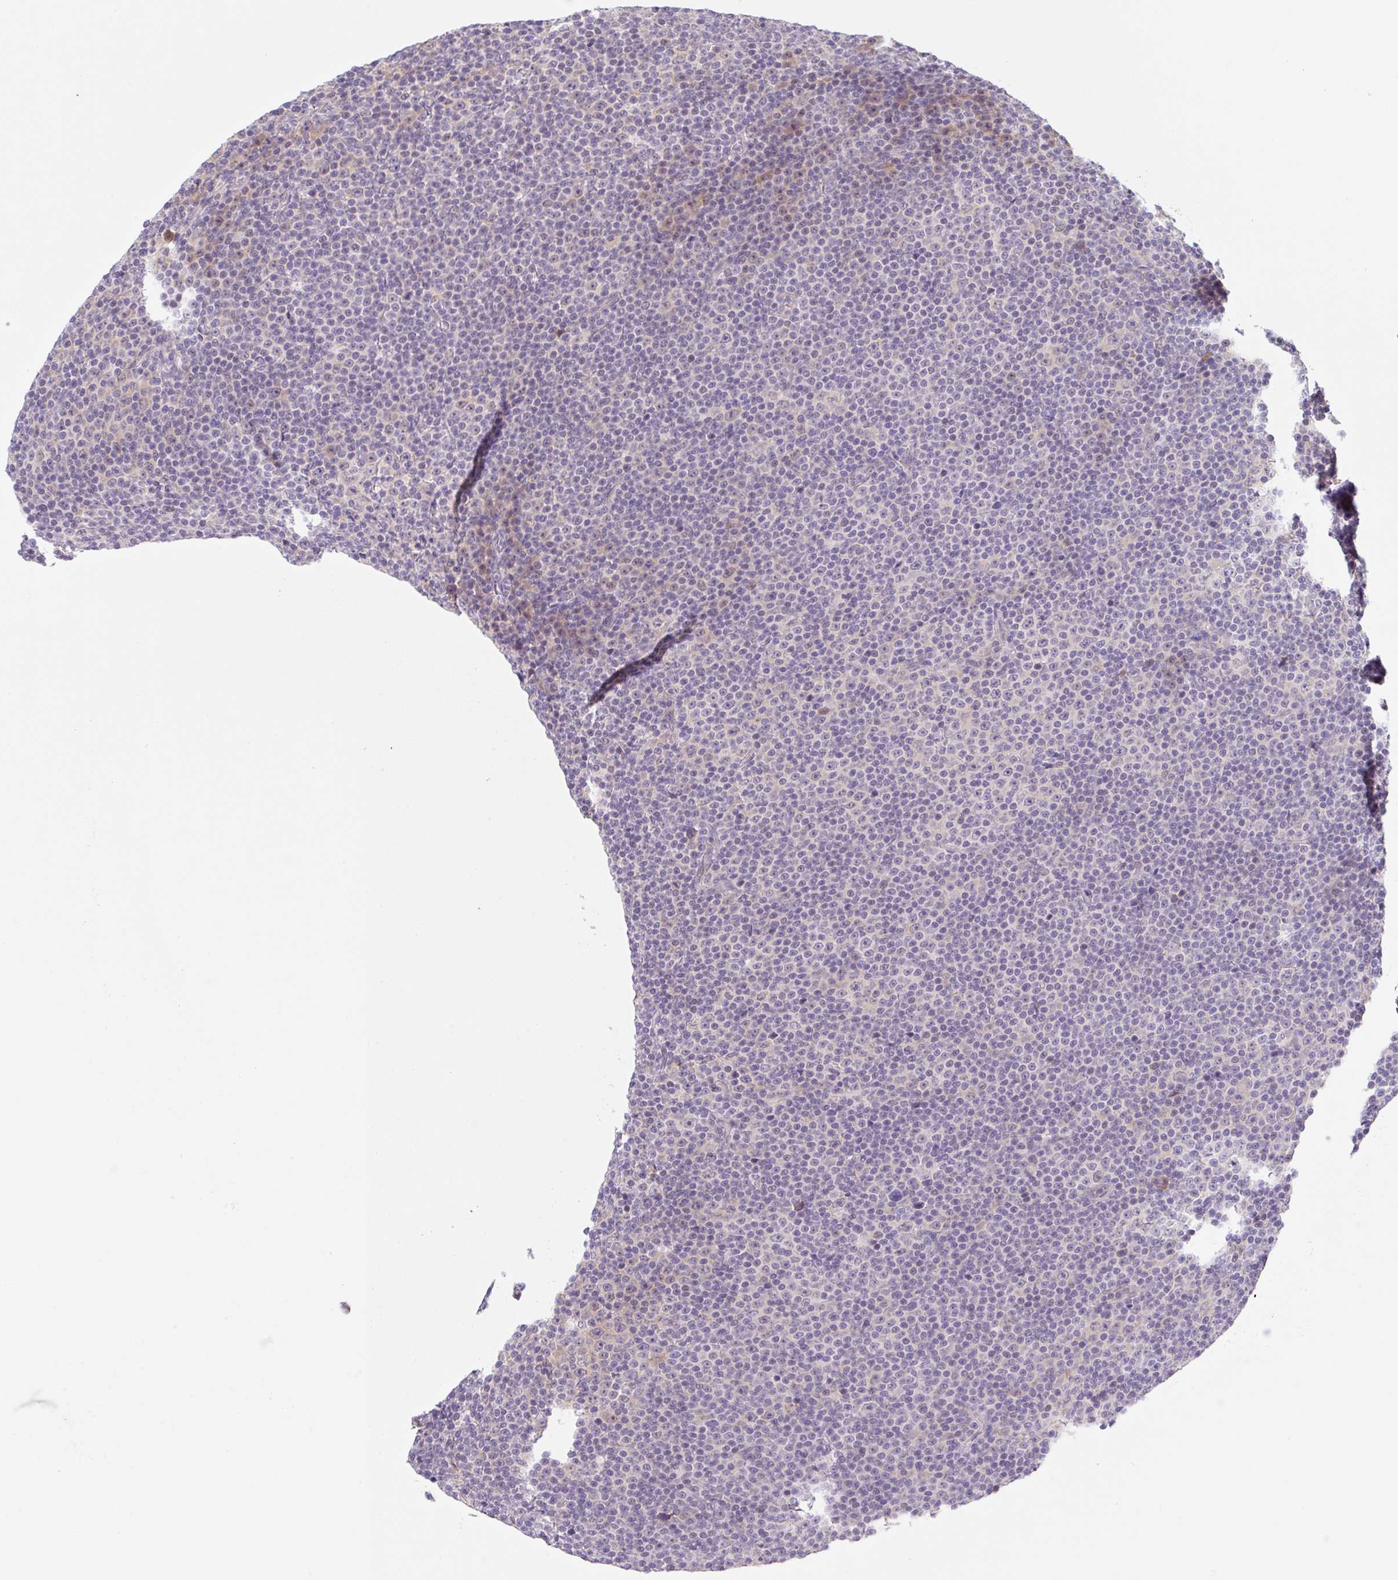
{"staining": {"intensity": "negative", "quantity": "none", "location": "none"}, "tissue": "lymphoma", "cell_type": "Tumor cells", "image_type": "cancer", "snomed": [{"axis": "morphology", "description": "Malignant lymphoma, non-Hodgkin's type, Low grade"}, {"axis": "topography", "description": "Lymph node"}], "caption": "Lymphoma stained for a protein using immunohistochemistry (IHC) displays no staining tumor cells.", "gene": "TBPL2", "patient": {"sex": "female", "age": 67}}